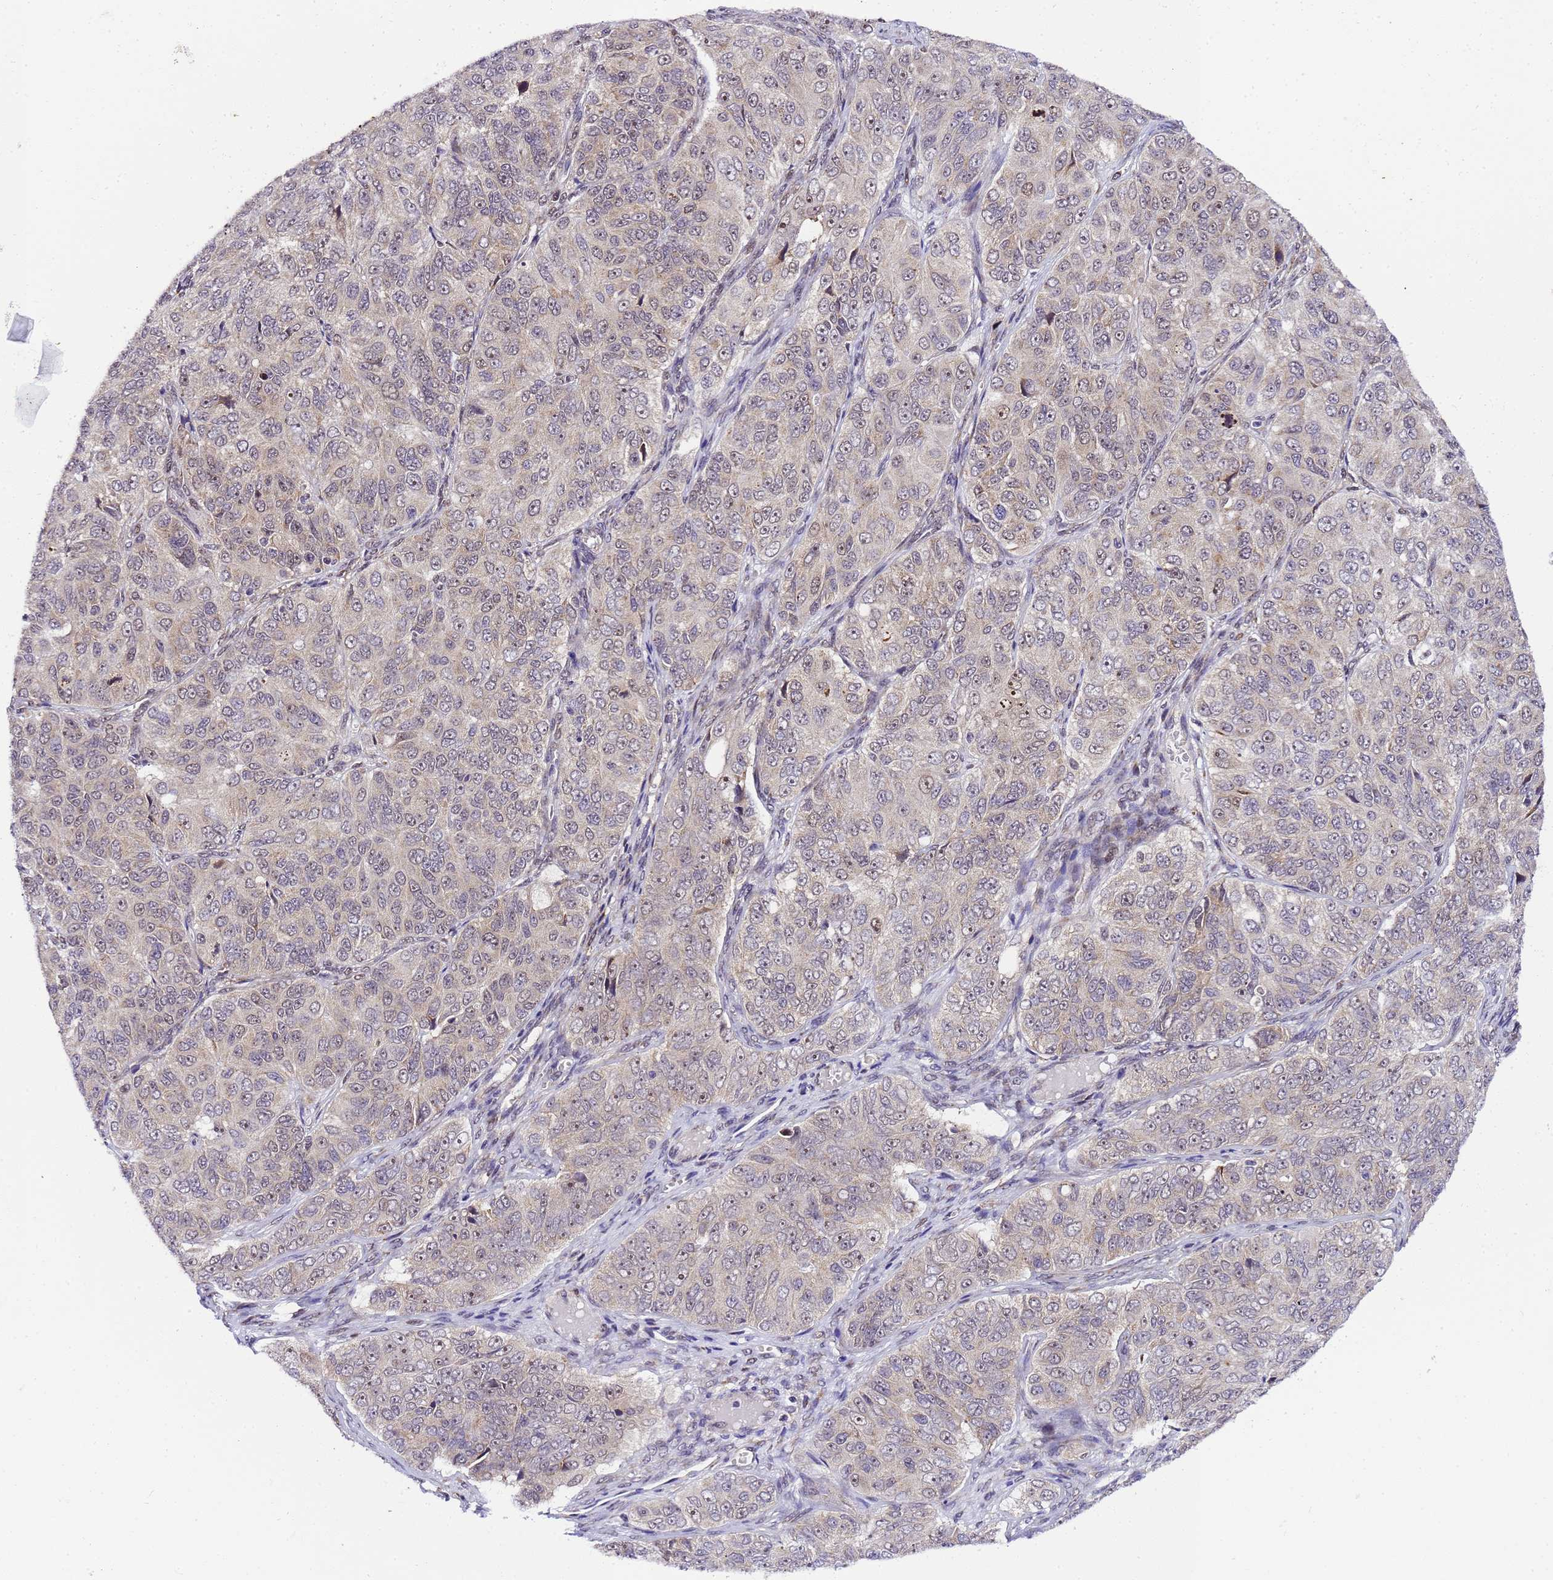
{"staining": {"intensity": "weak", "quantity": "<25%", "location": "nuclear"}, "tissue": "ovarian cancer", "cell_type": "Tumor cells", "image_type": "cancer", "snomed": [{"axis": "morphology", "description": "Carcinoma, endometroid"}, {"axis": "topography", "description": "Ovary"}], "caption": "The histopathology image exhibits no significant staining in tumor cells of ovarian endometroid carcinoma. Nuclei are stained in blue.", "gene": "SLX4IP", "patient": {"sex": "female", "age": 51}}